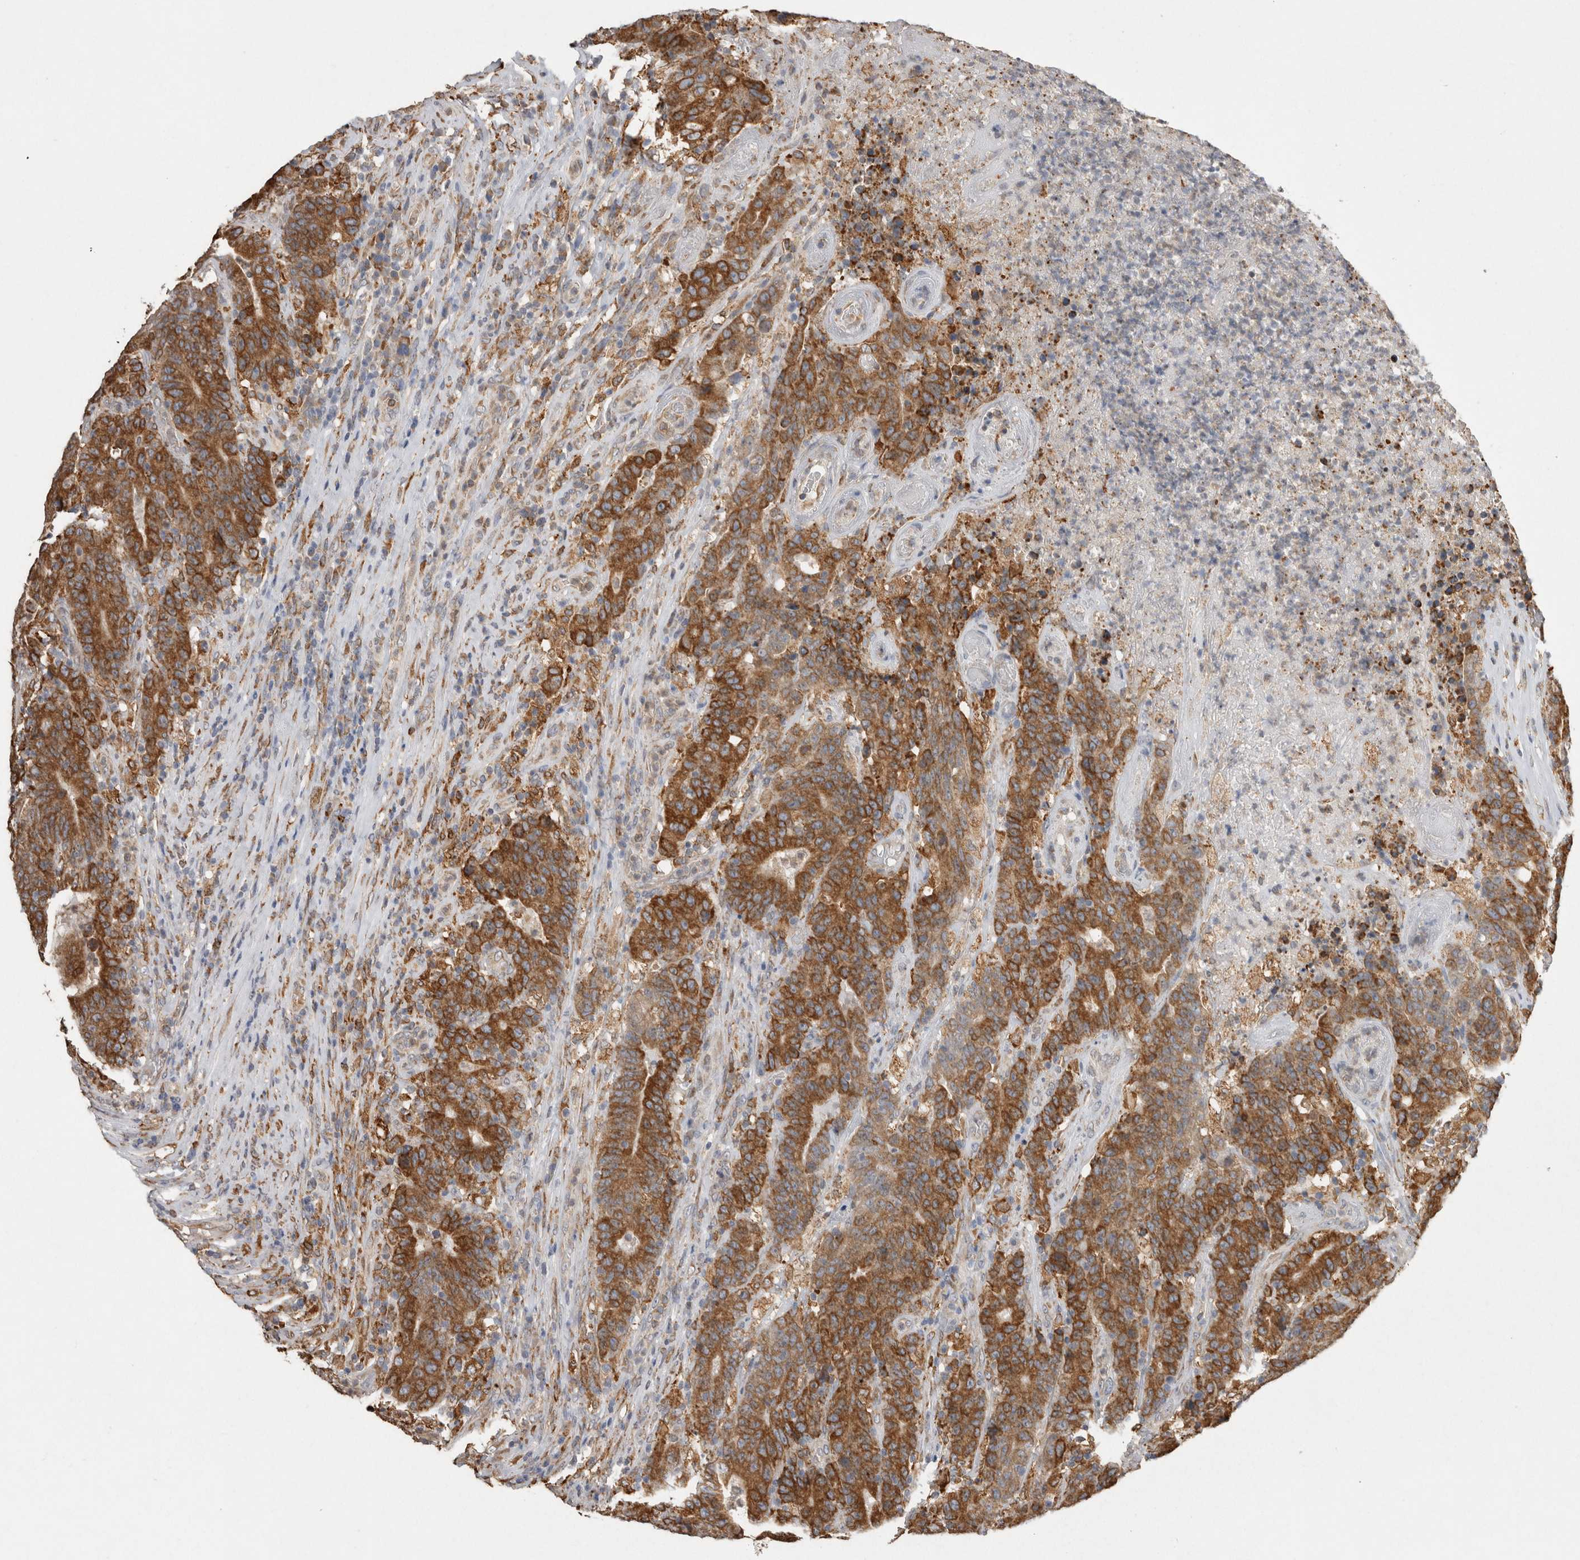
{"staining": {"intensity": "strong", "quantity": ">75%", "location": "cytoplasmic/membranous"}, "tissue": "colorectal cancer", "cell_type": "Tumor cells", "image_type": "cancer", "snomed": [{"axis": "morphology", "description": "Normal tissue, NOS"}, {"axis": "morphology", "description": "Adenocarcinoma, NOS"}, {"axis": "topography", "description": "Colon"}], "caption": "Tumor cells display high levels of strong cytoplasmic/membranous staining in about >75% of cells in colorectal adenocarcinoma.", "gene": "LRPAP1", "patient": {"sex": "female", "age": 75}}